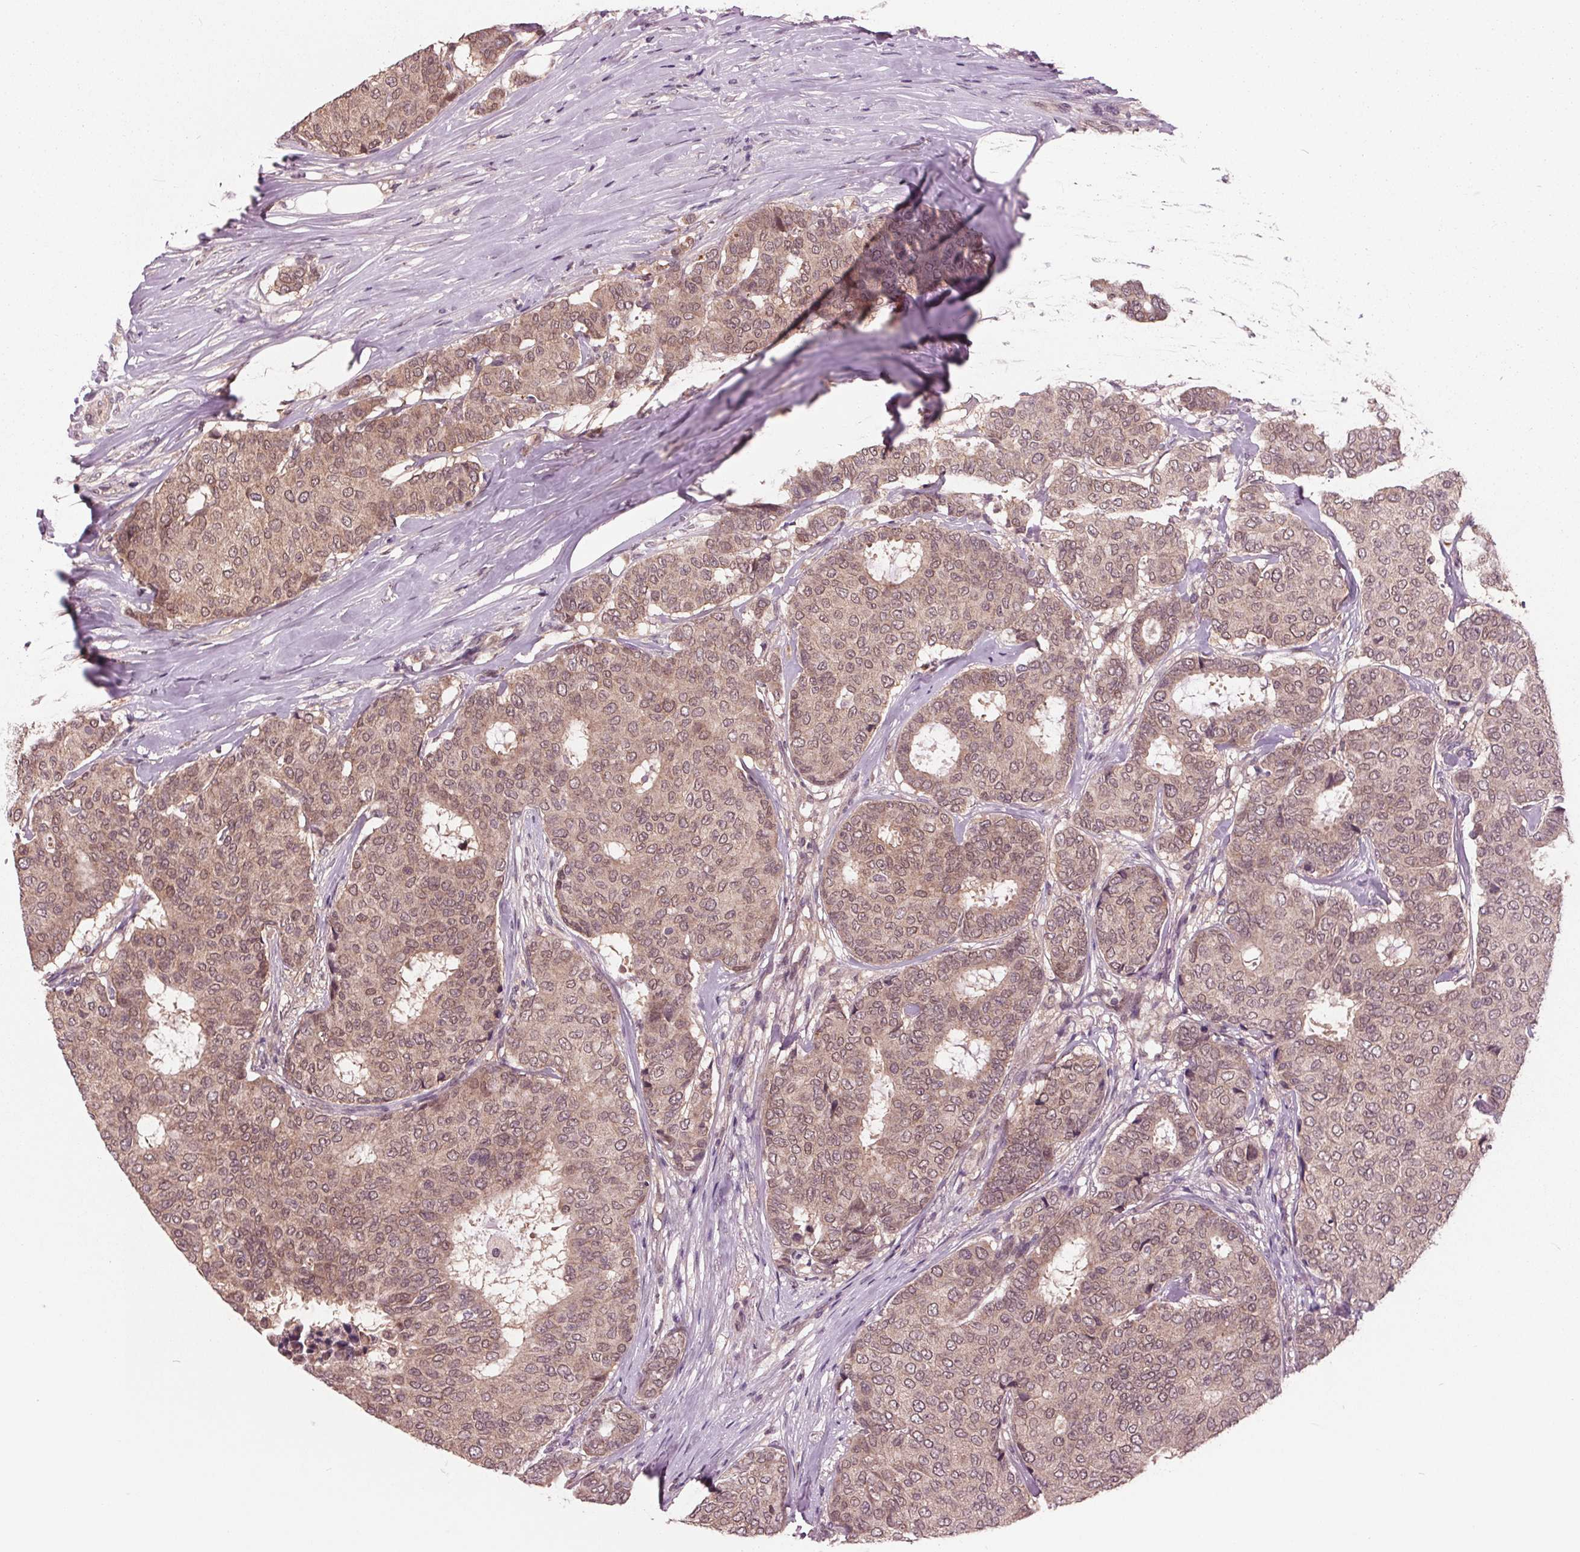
{"staining": {"intensity": "moderate", "quantity": ">75%", "location": "cytoplasmic/membranous,nuclear"}, "tissue": "breast cancer", "cell_type": "Tumor cells", "image_type": "cancer", "snomed": [{"axis": "morphology", "description": "Duct carcinoma"}, {"axis": "topography", "description": "Breast"}], "caption": "An immunohistochemistry histopathology image of neoplastic tissue is shown. Protein staining in brown highlights moderate cytoplasmic/membranous and nuclear positivity in breast cancer within tumor cells.", "gene": "MAPK8", "patient": {"sex": "female", "age": 75}}